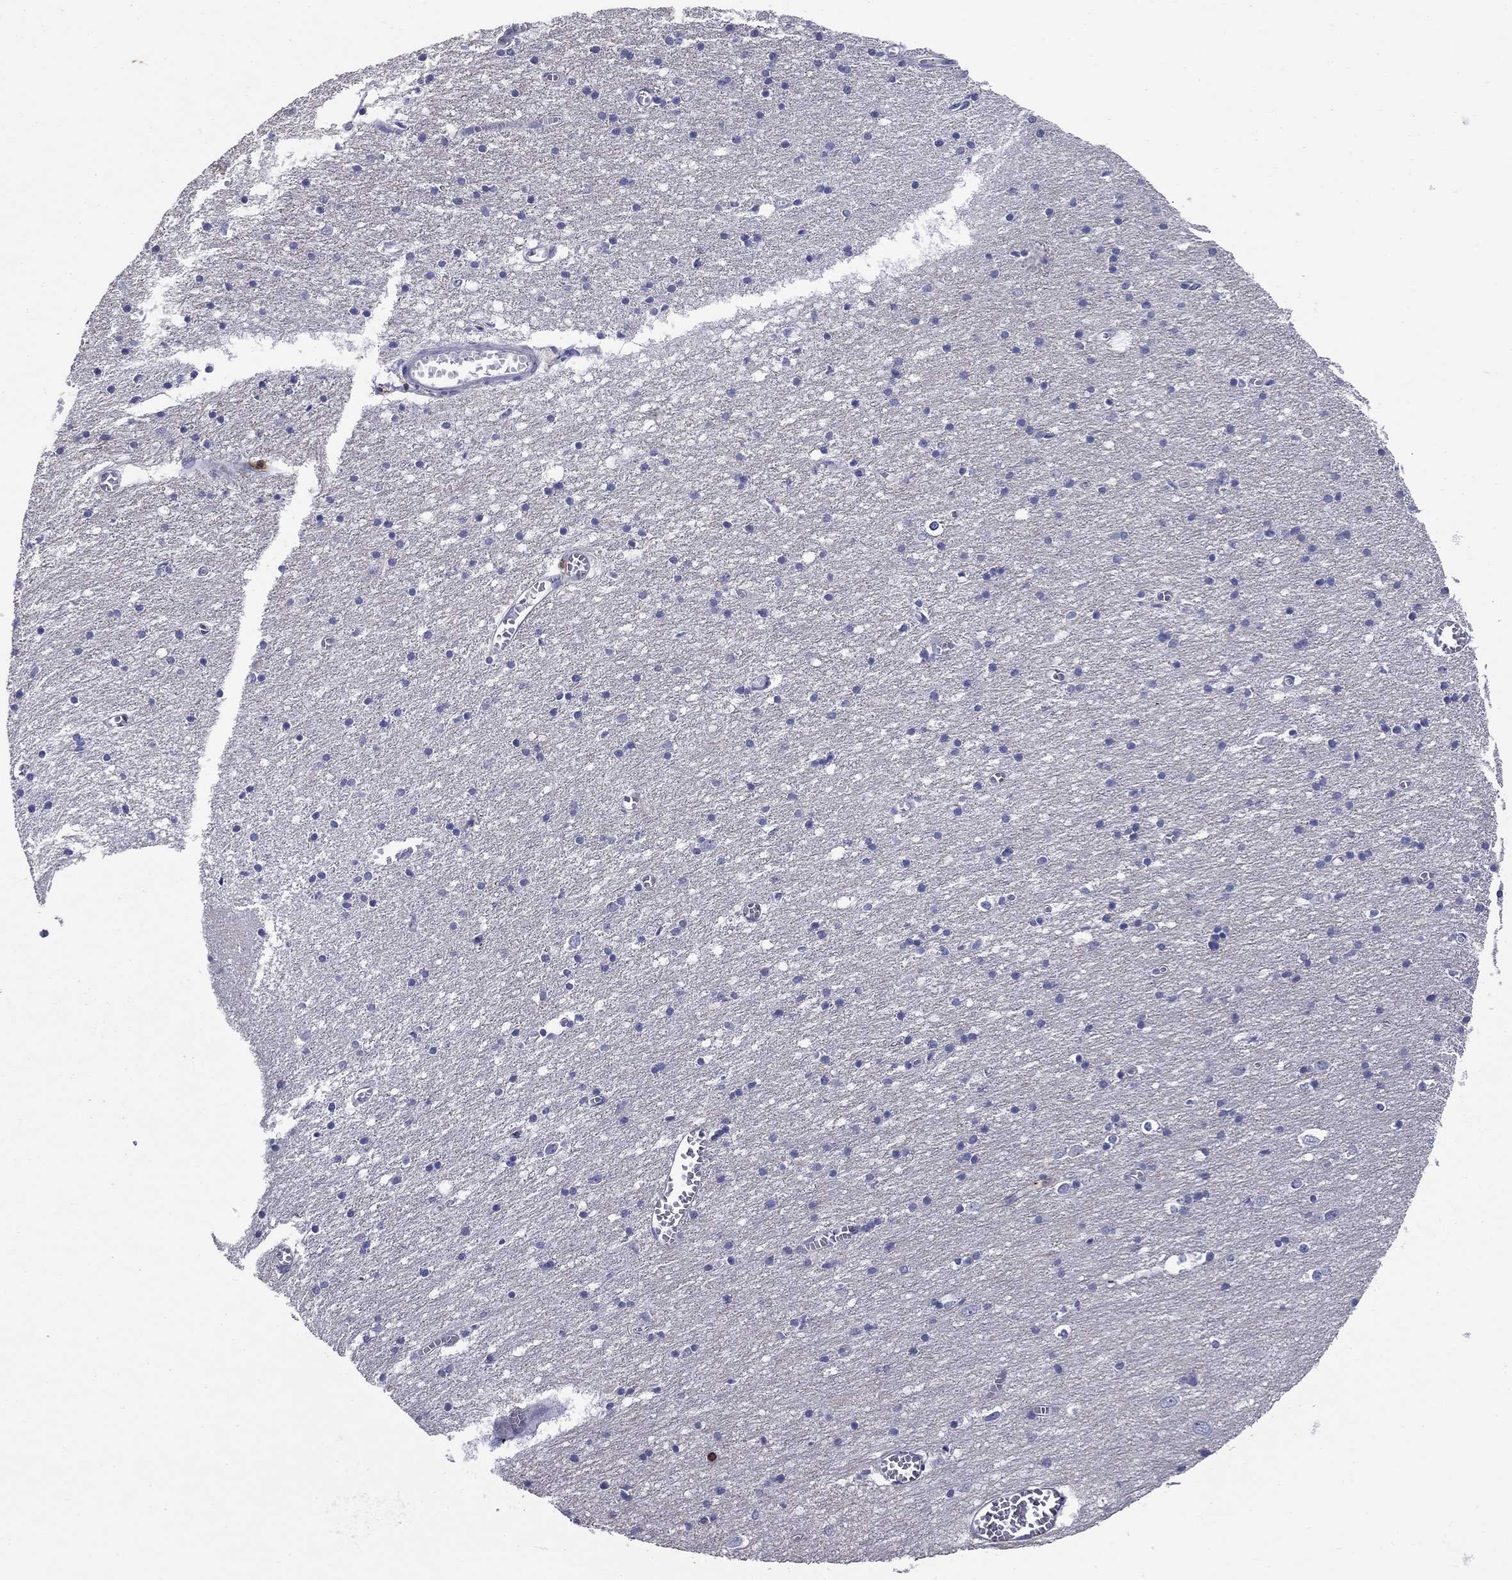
{"staining": {"intensity": "negative", "quantity": "none", "location": "none"}, "tissue": "cerebral cortex", "cell_type": "Endothelial cells", "image_type": "normal", "snomed": [{"axis": "morphology", "description": "Normal tissue, NOS"}, {"axis": "topography", "description": "Cerebral cortex"}], "caption": "Immunohistochemistry (IHC) of unremarkable cerebral cortex exhibits no expression in endothelial cells. (Brightfield microscopy of DAB (3,3'-diaminobenzidine) immunohistochemistry (IHC) at high magnification).", "gene": "SIT1", "patient": {"sex": "male", "age": 70}}